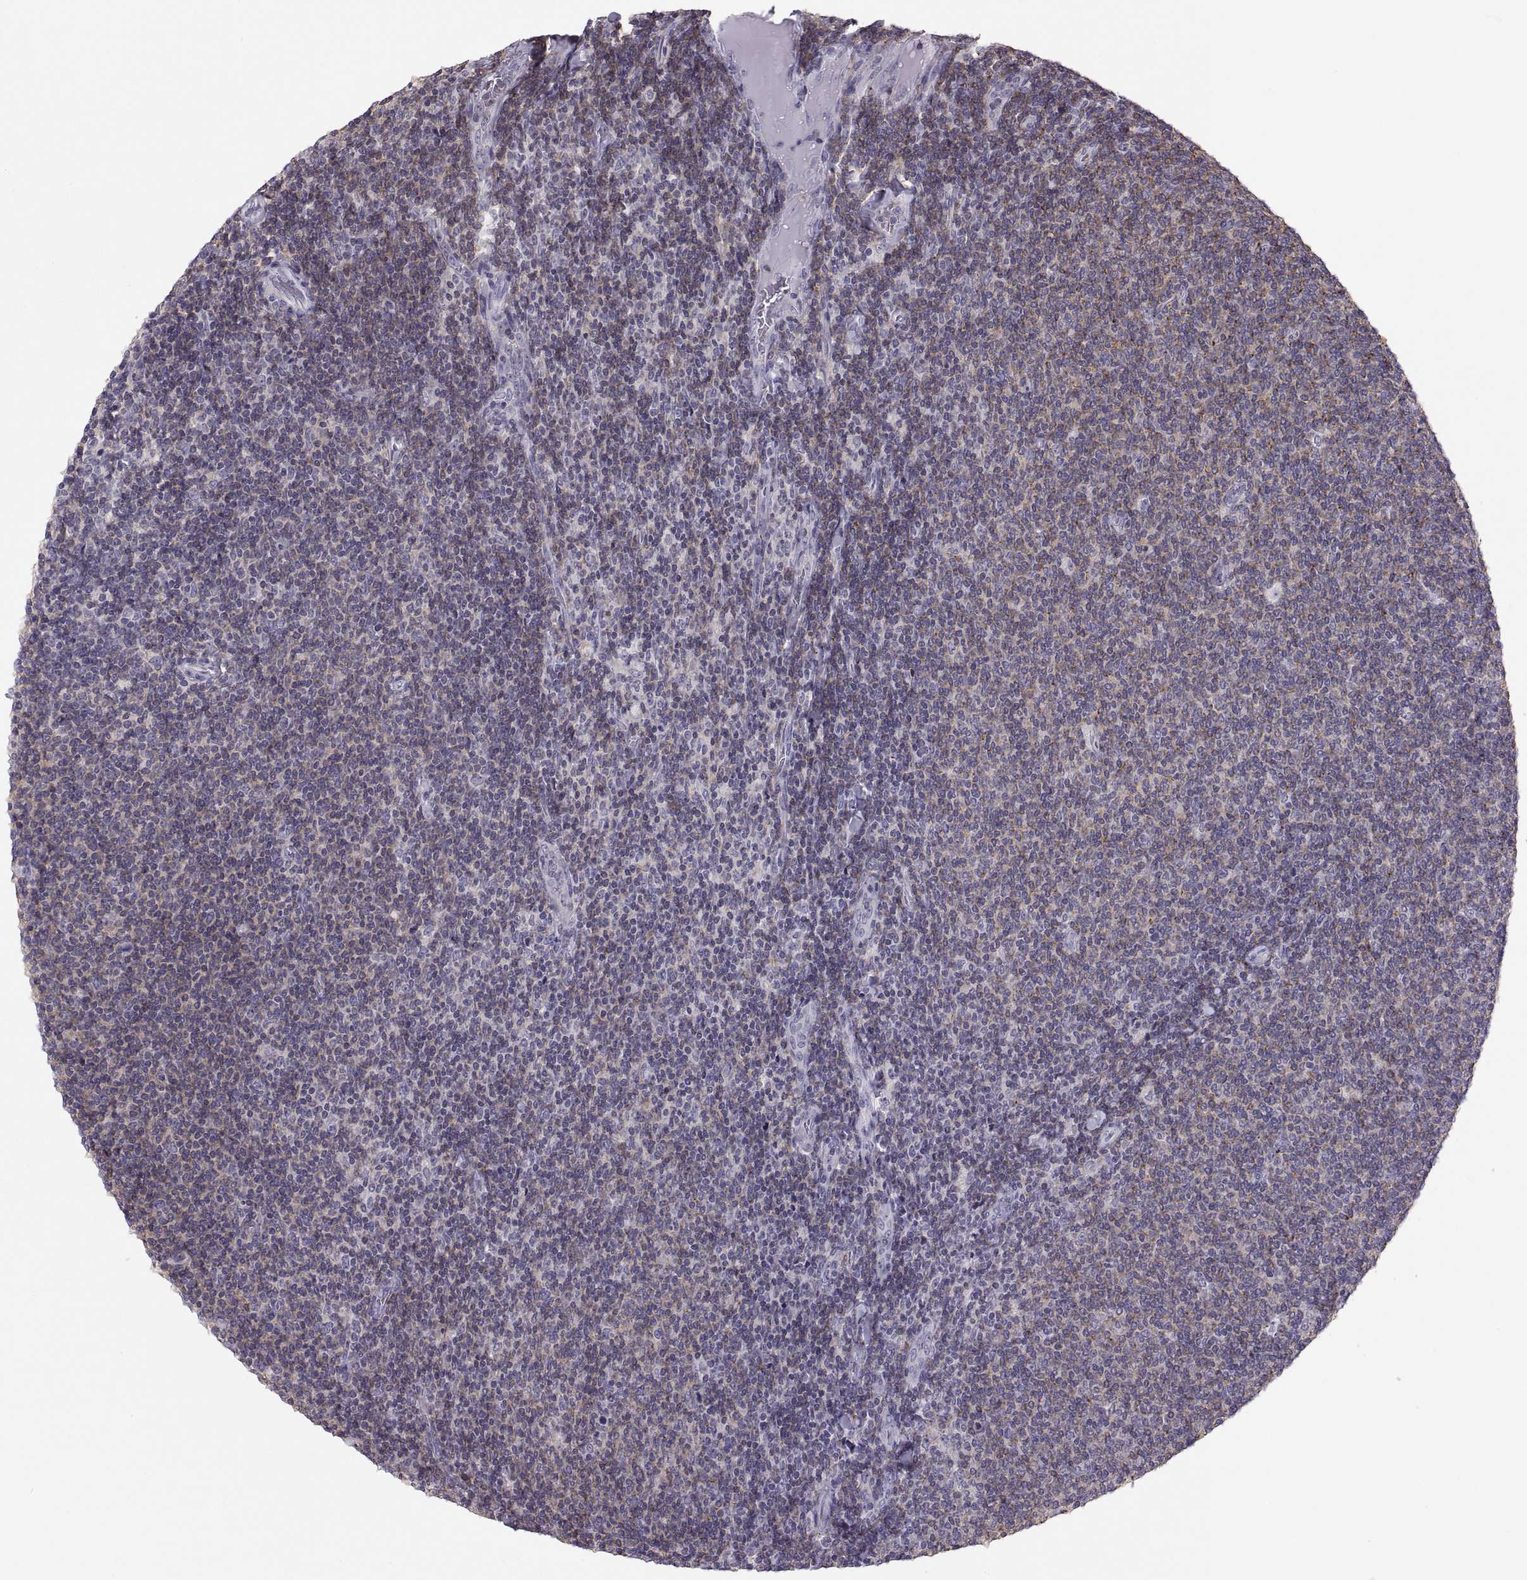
{"staining": {"intensity": "negative", "quantity": "none", "location": "none"}, "tissue": "lymphoma", "cell_type": "Tumor cells", "image_type": "cancer", "snomed": [{"axis": "morphology", "description": "Malignant lymphoma, non-Hodgkin's type, Low grade"}, {"axis": "topography", "description": "Lymph node"}], "caption": "IHC image of human malignant lymphoma, non-Hodgkin's type (low-grade) stained for a protein (brown), which shows no expression in tumor cells.", "gene": "TTC21A", "patient": {"sex": "male", "age": 52}}